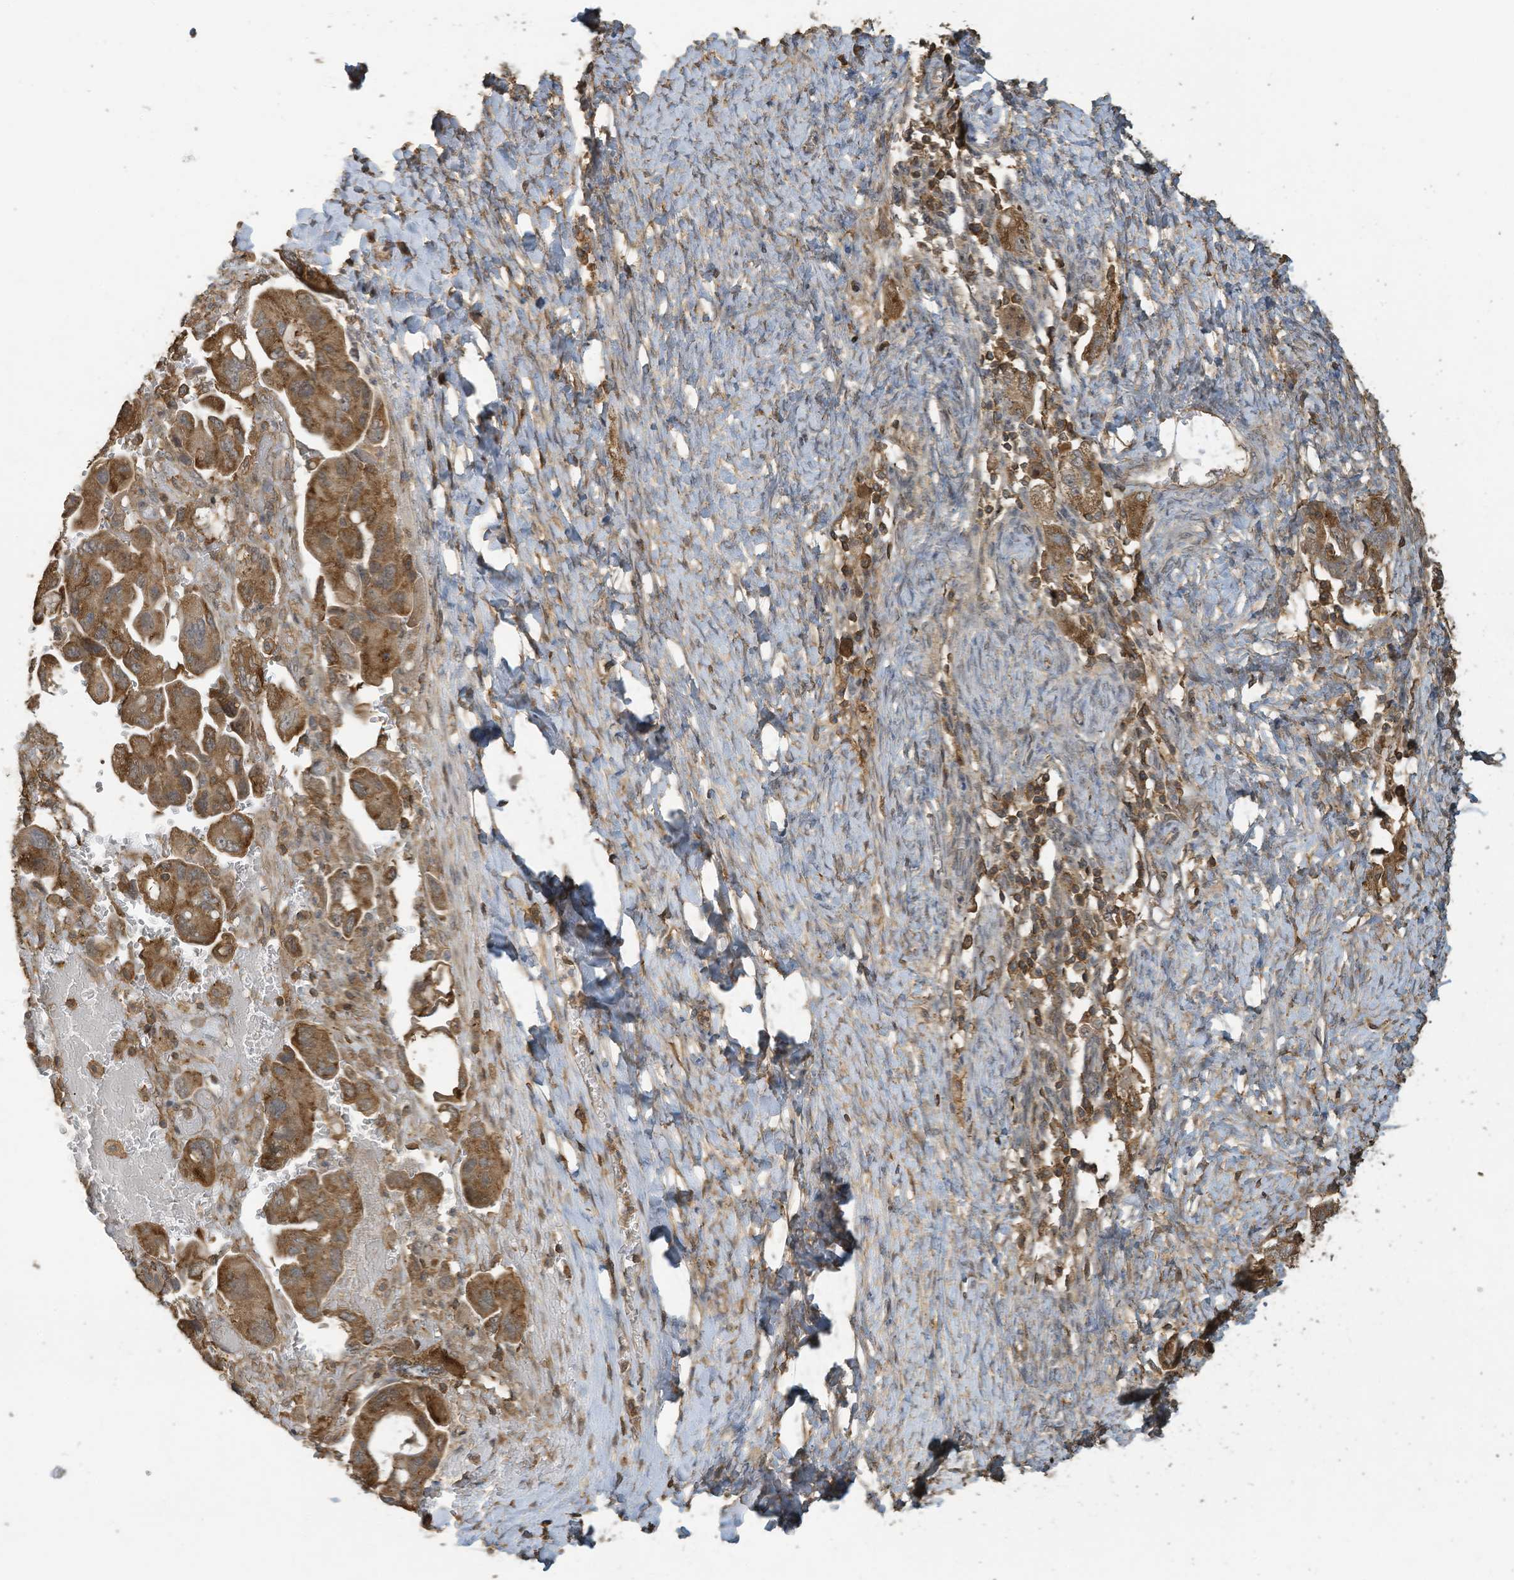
{"staining": {"intensity": "moderate", "quantity": ">75%", "location": "cytoplasmic/membranous"}, "tissue": "ovarian cancer", "cell_type": "Tumor cells", "image_type": "cancer", "snomed": [{"axis": "morphology", "description": "Carcinoma, NOS"}, {"axis": "morphology", "description": "Cystadenocarcinoma, serous, NOS"}, {"axis": "topography", "description": "Ovary"}], "caption": "Moderate cytoplasmic/membranous expression for a protein is appreciated in approximately >75% of tumor cells of ovarian cancer (carcinoma) using IHC.", "gene": "COX10", "patient": {"sex": "female", "age": 69}}